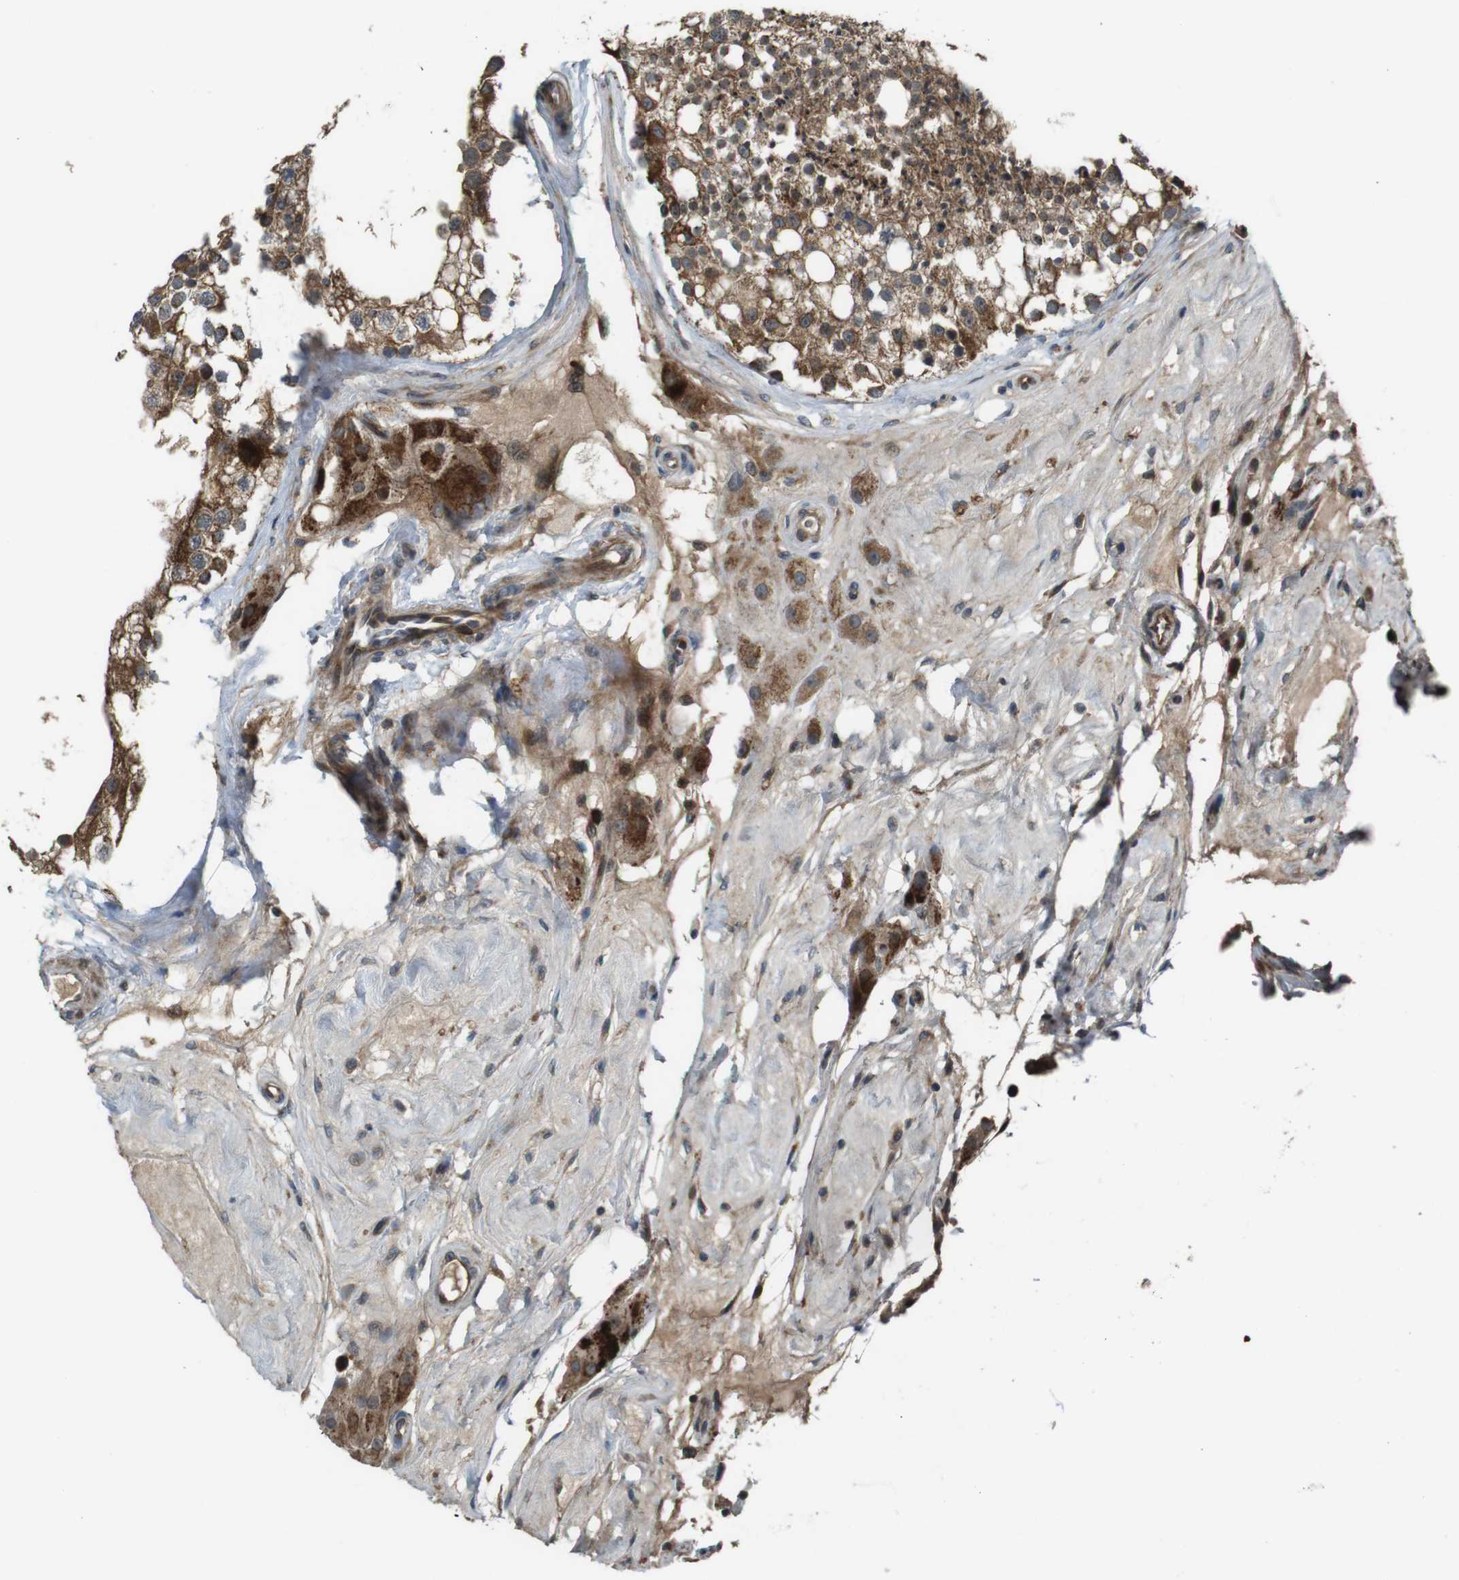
{"staining": {"intensity": "moderate", "quantity": ">75%", "location": "cytoplasmic/membranous"}, "tissue": "testis", "cell_type": "Cells in seminiferous ducts", "image_type": "normal", "snomed": [{"axis": "morphology", "description": "Normal tissue, NOS"}, {"axis": "topography", "description": "Testis"}], "caption": "Testis stained with DAB (3,3'-diaminobenzidine) immunohistochemistry shows medium levels of moderate cytoplasmic/membranous expression in approximately >75% of cells in seminiferous ducts.", "gene": "IFFO2", "patient": {"sex": "male", "age": 68}}